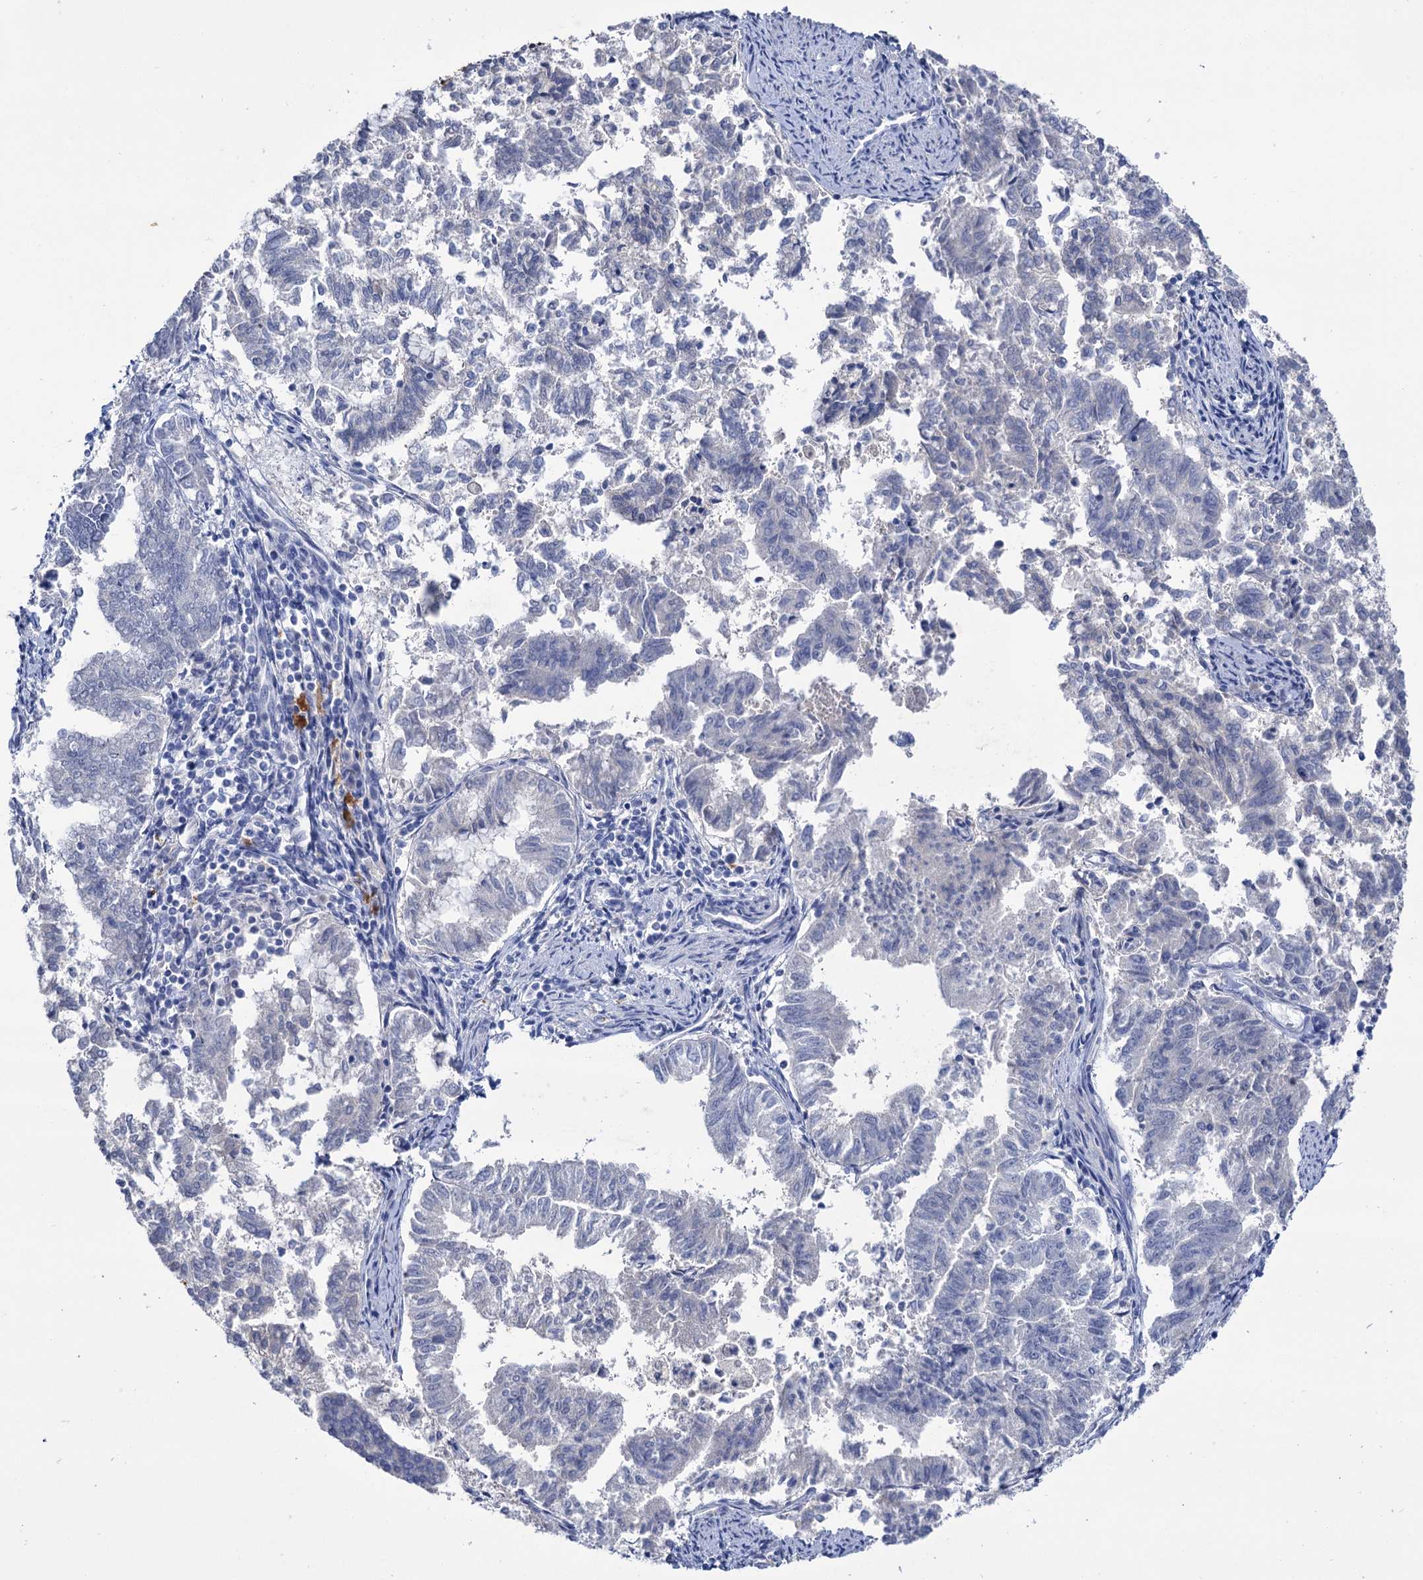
{"staining": {"intensity": "negative", "quantity": "none", "location": "none"}, "tissue": "endometrial cancer", "cell_type": "Tumor cells", "image_type": "cancer", "snomed": [{"axis": "morphology", "description": "Adenocarcinoma, NOS"}, {"axis": "topography", "description": "Endometrium"}], "caption": "Endometrial cancer was stained to show a protein in brown. There is no significant expression in tumor cells.", "gene": "LYZL4", "patient": {"sex": "female", "age": 79}}